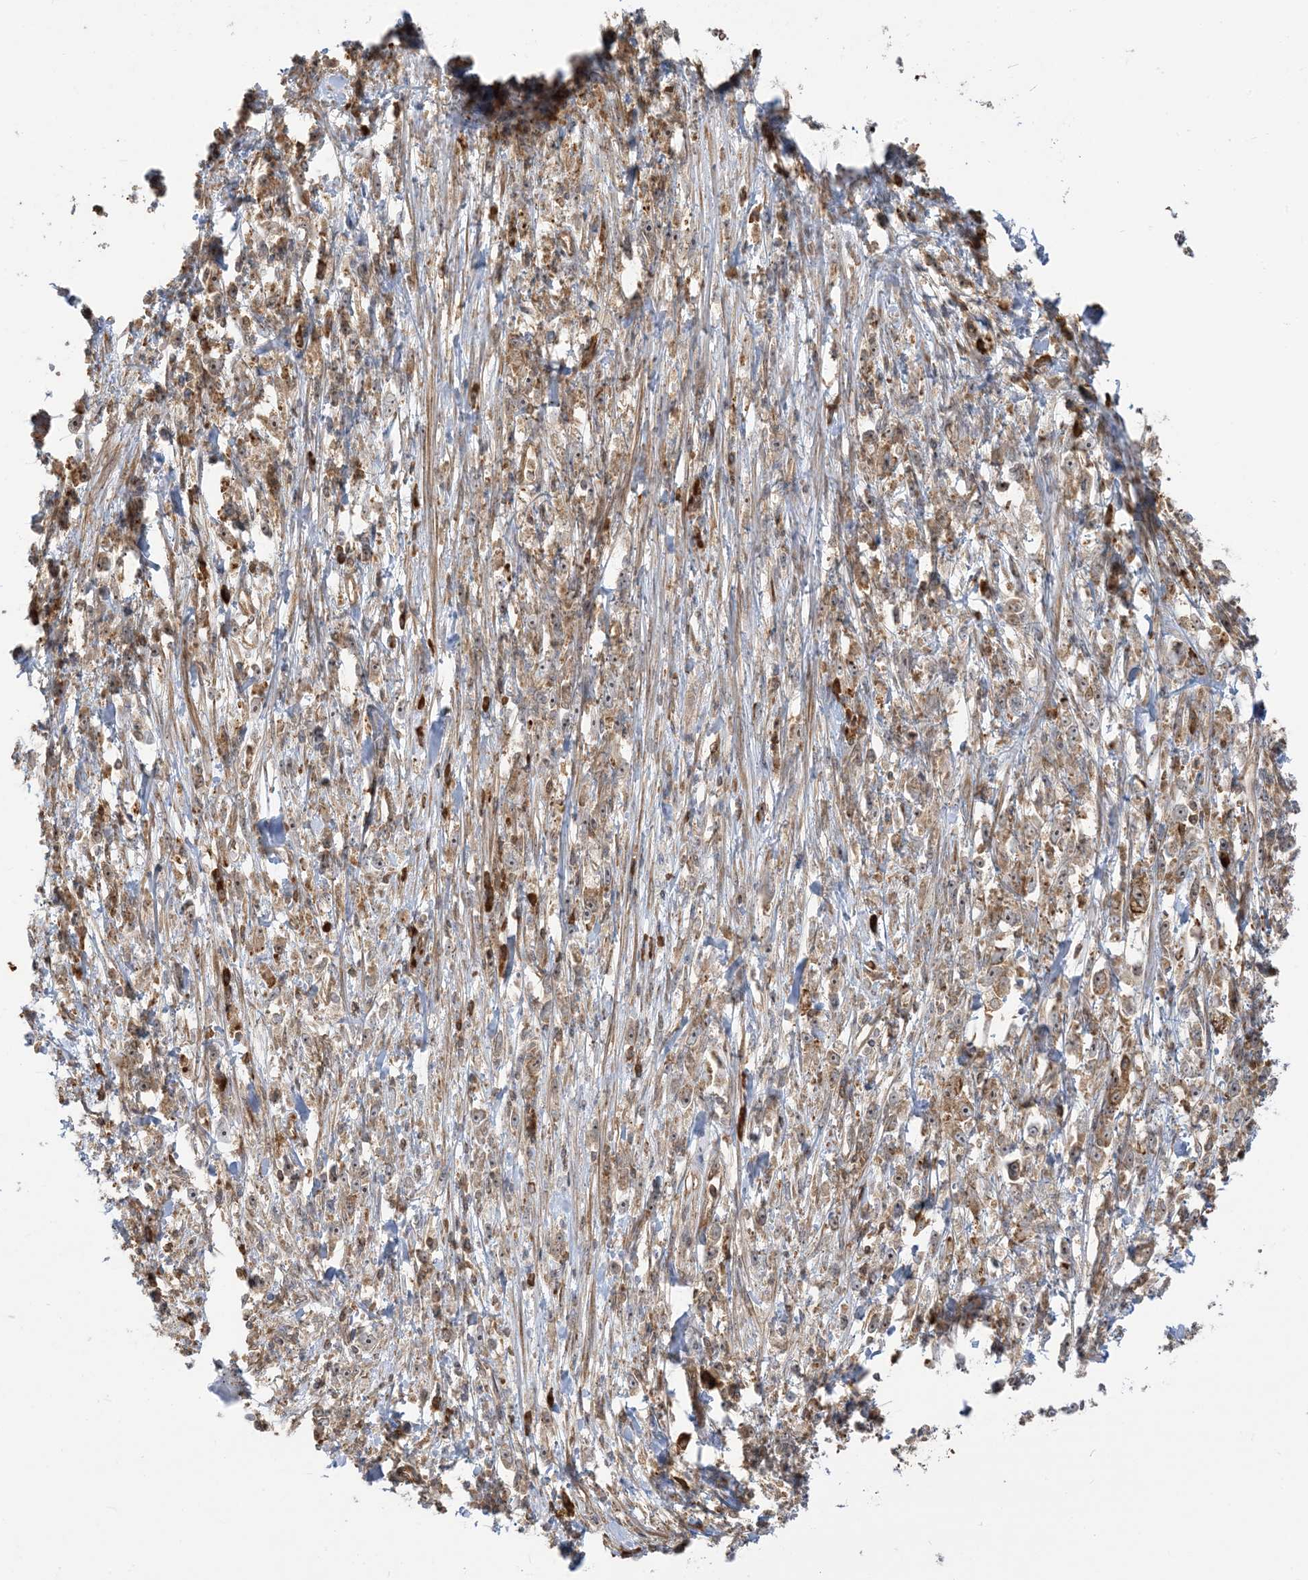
{"staining": {"intensity": "moderate", "quantity": ">75%", "location": "cytoplasmic/membranous,nuclear"}, "tissue": "stomach cancer", "cell_type": "Tumor cells", "image_type": "cancer", "snomed": [{"axis": "morphology", "description": "Adenocarcinoma, NOS"}, {"axis": "topography", "description": "Stomach"}], "caption": "Human stomach cancer stained with a protein marker reveals moderate staining in tumor cells.", "gene": "SRP72", "patient": {"sex": "female", "age": 59}}